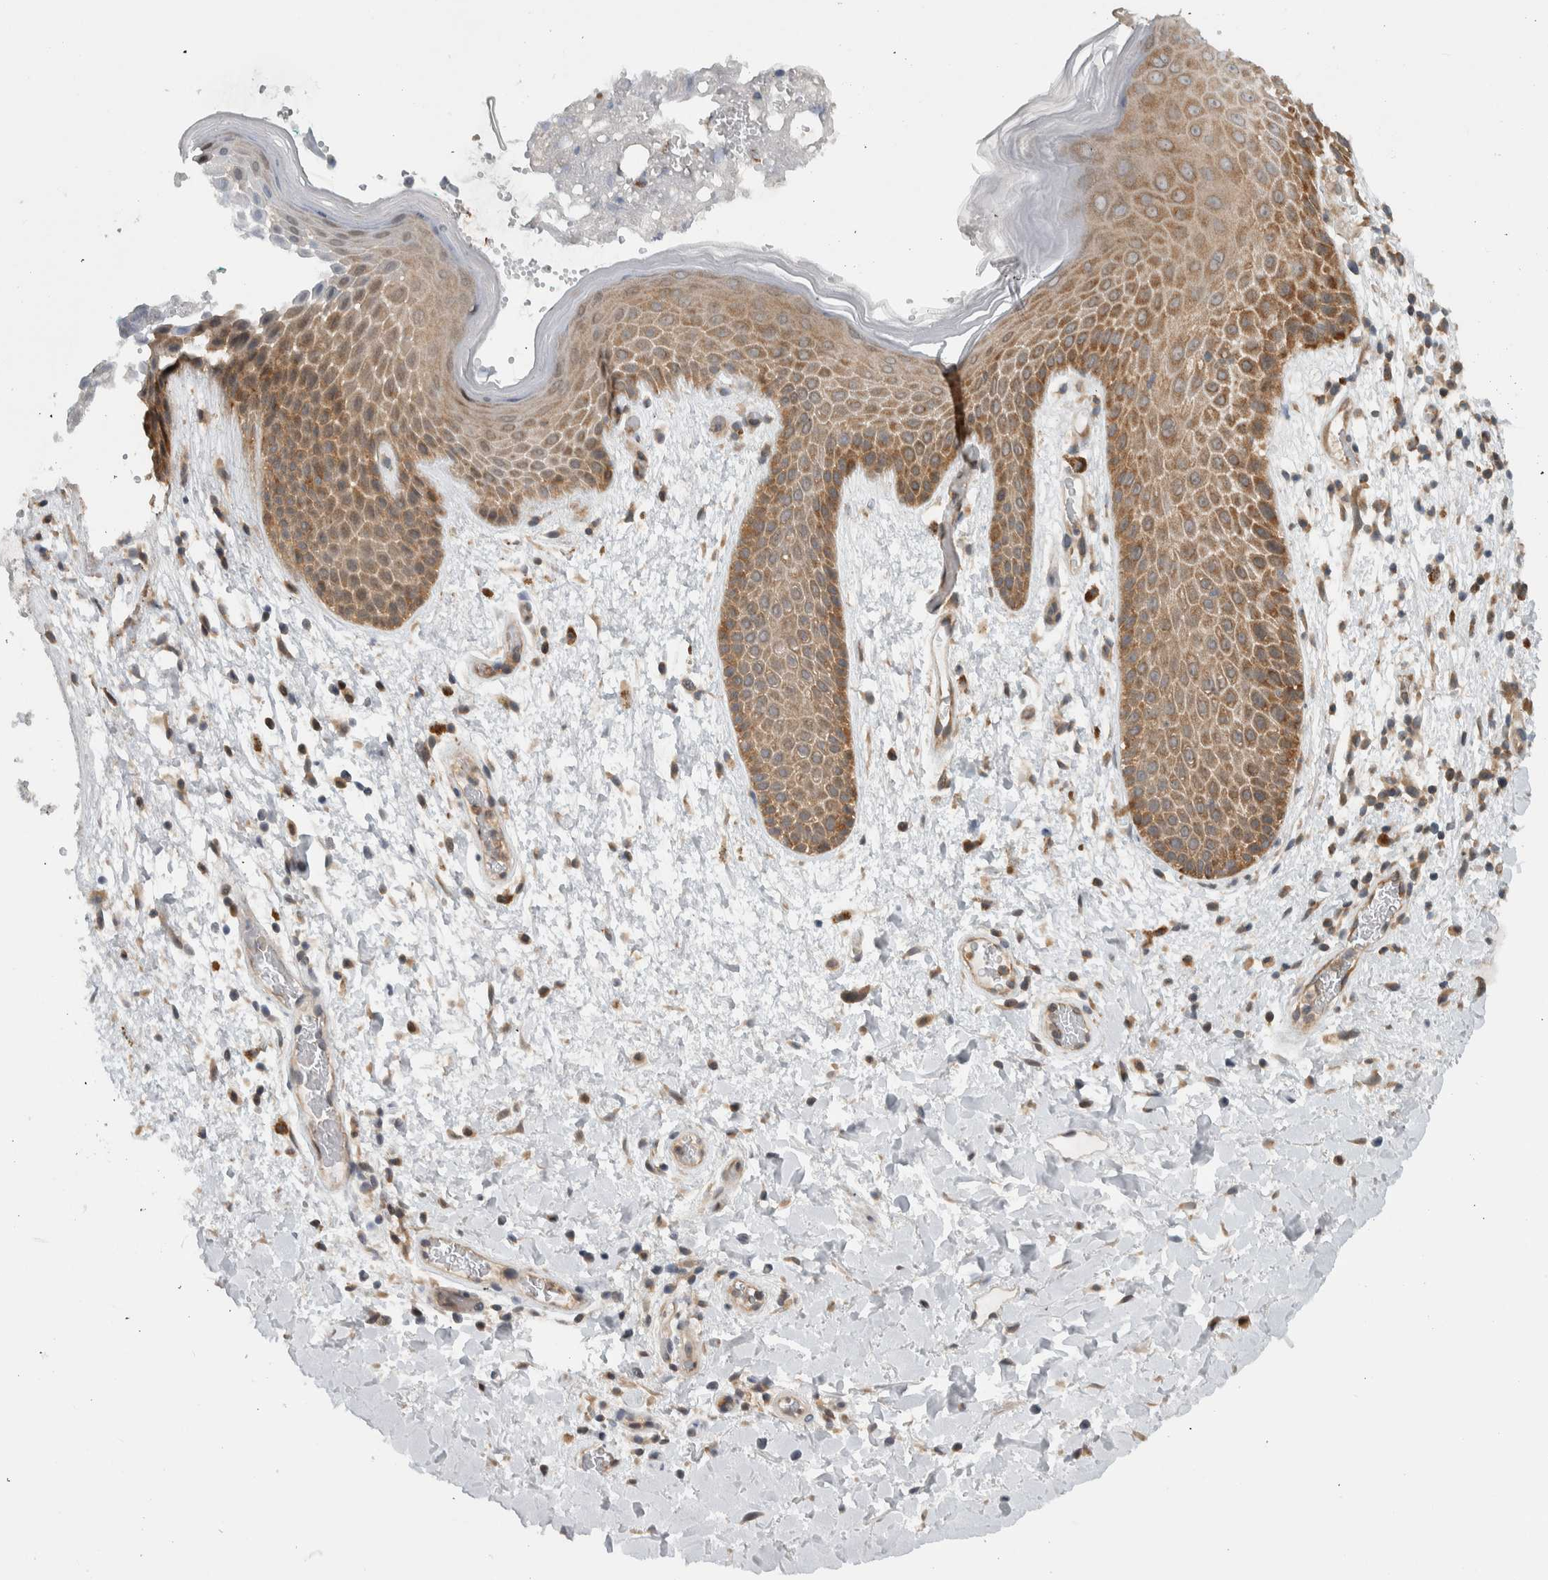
{"staining": {"intensity": "moderate", "quantity": ">75%", "location": "cytoplasmic/membranous"}, "tissue": "skin", "cell_type": "Epidermal cells", "image_type": "normal", "snomed": [{"axis": "morphology", "description": "Normal tissue, NOS"}, {"axis": "topography", "description": "Anal"}], "caption": "A brown stain highlights moderate cytoplasmic/membranous staining of a protein in epidermal cells of unremarkable human skin.", "gene": "CCDC43", "patient": {"sex": "male", "age": 74}}